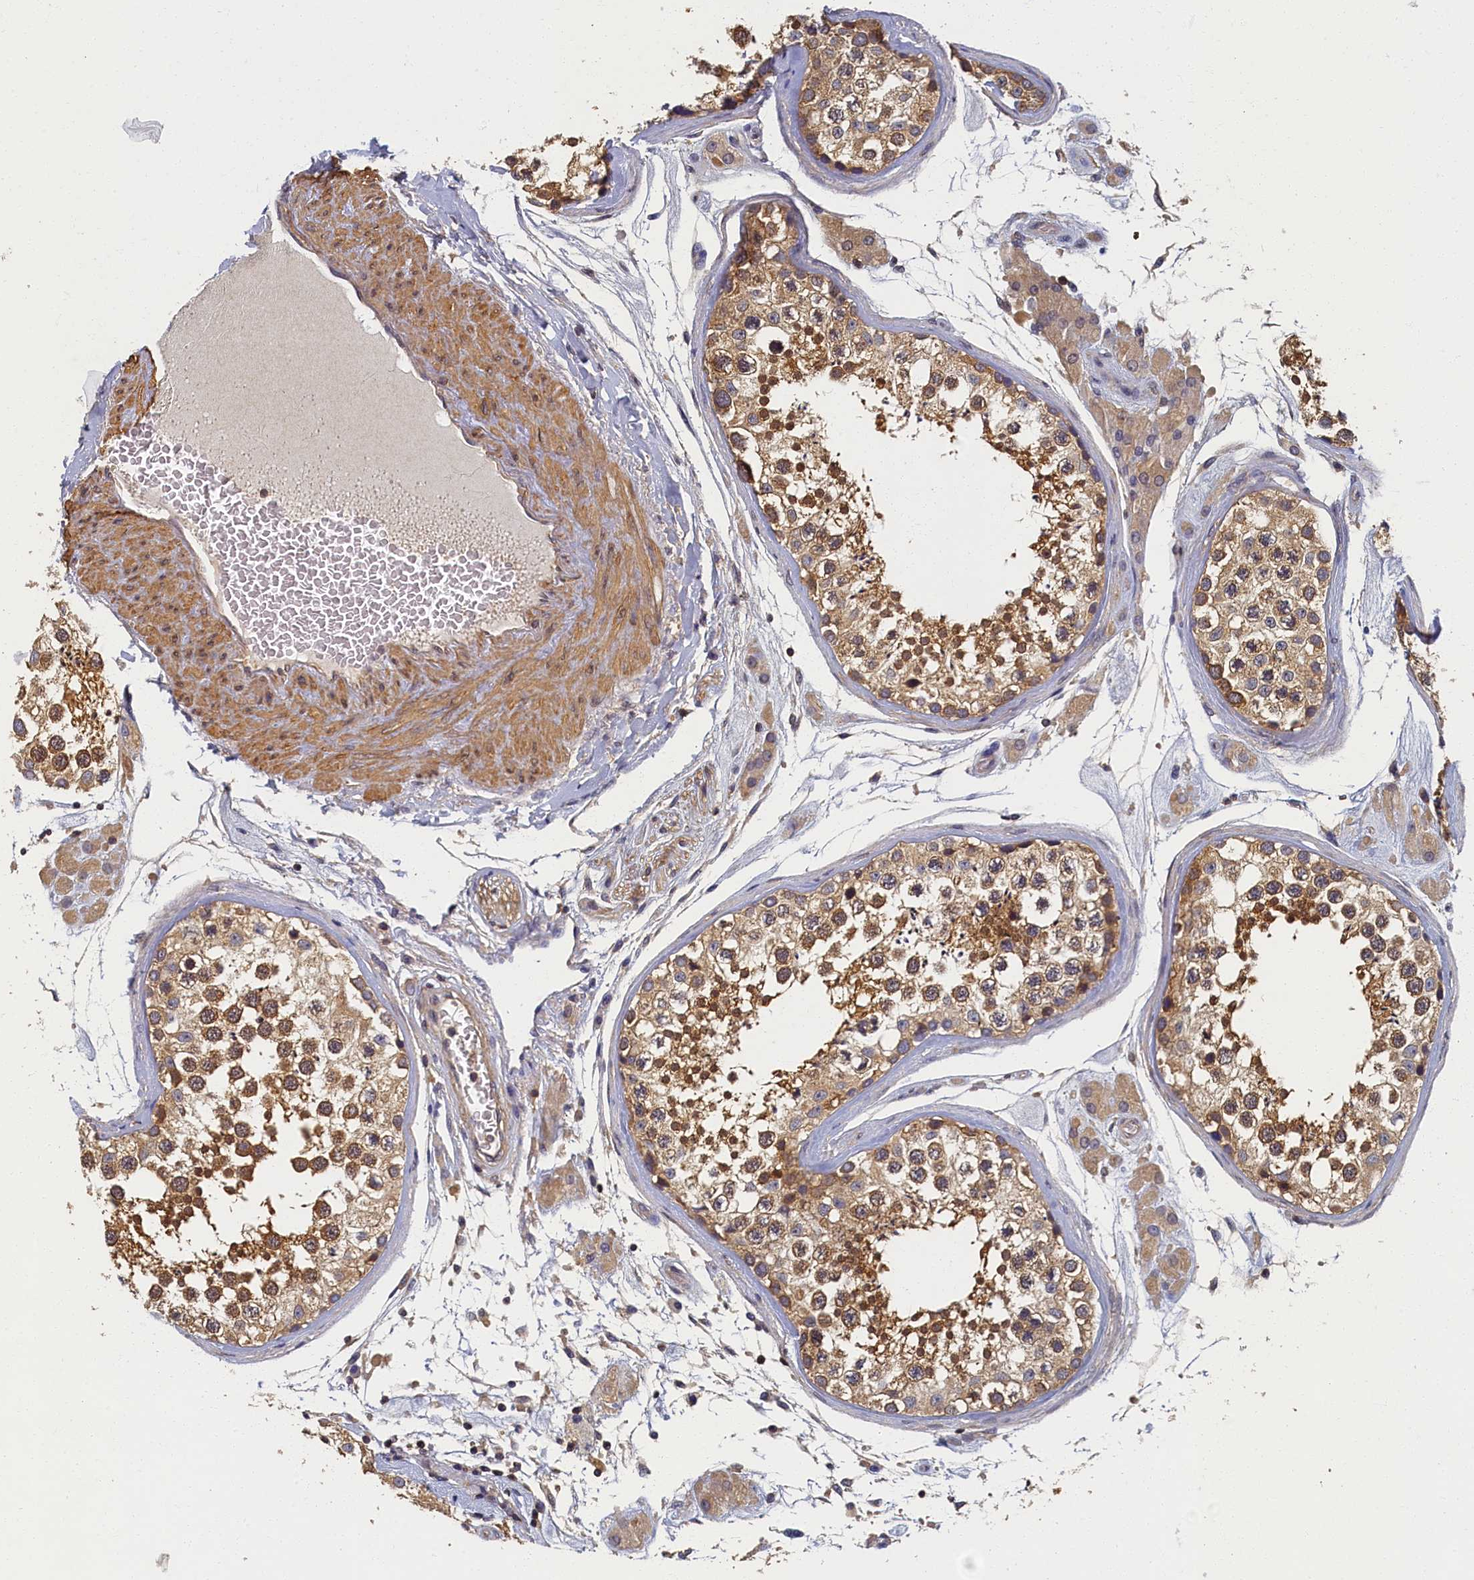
{"staining": {"intensity": "moderate", "quantity": ">75%", "location": "cytoplasmic/membranous"}, "tissue": "testis", "cell_type": "Cells in seminiferous ducts", "image_type": "normal", "snomed": [{"axis": "morphology", "description": "Normal tissue, NOS"}, {"axis": "topography", "description": "Testis"}], "caption": "Immunohistochemistry of benign testis demonstrates medium levels of moderate cytoplasmic/membranous positivity in about >75% of cells in seminiferous ducts.", "gene": "TBCB", "patient": {"sex": "male", "age": 46}}